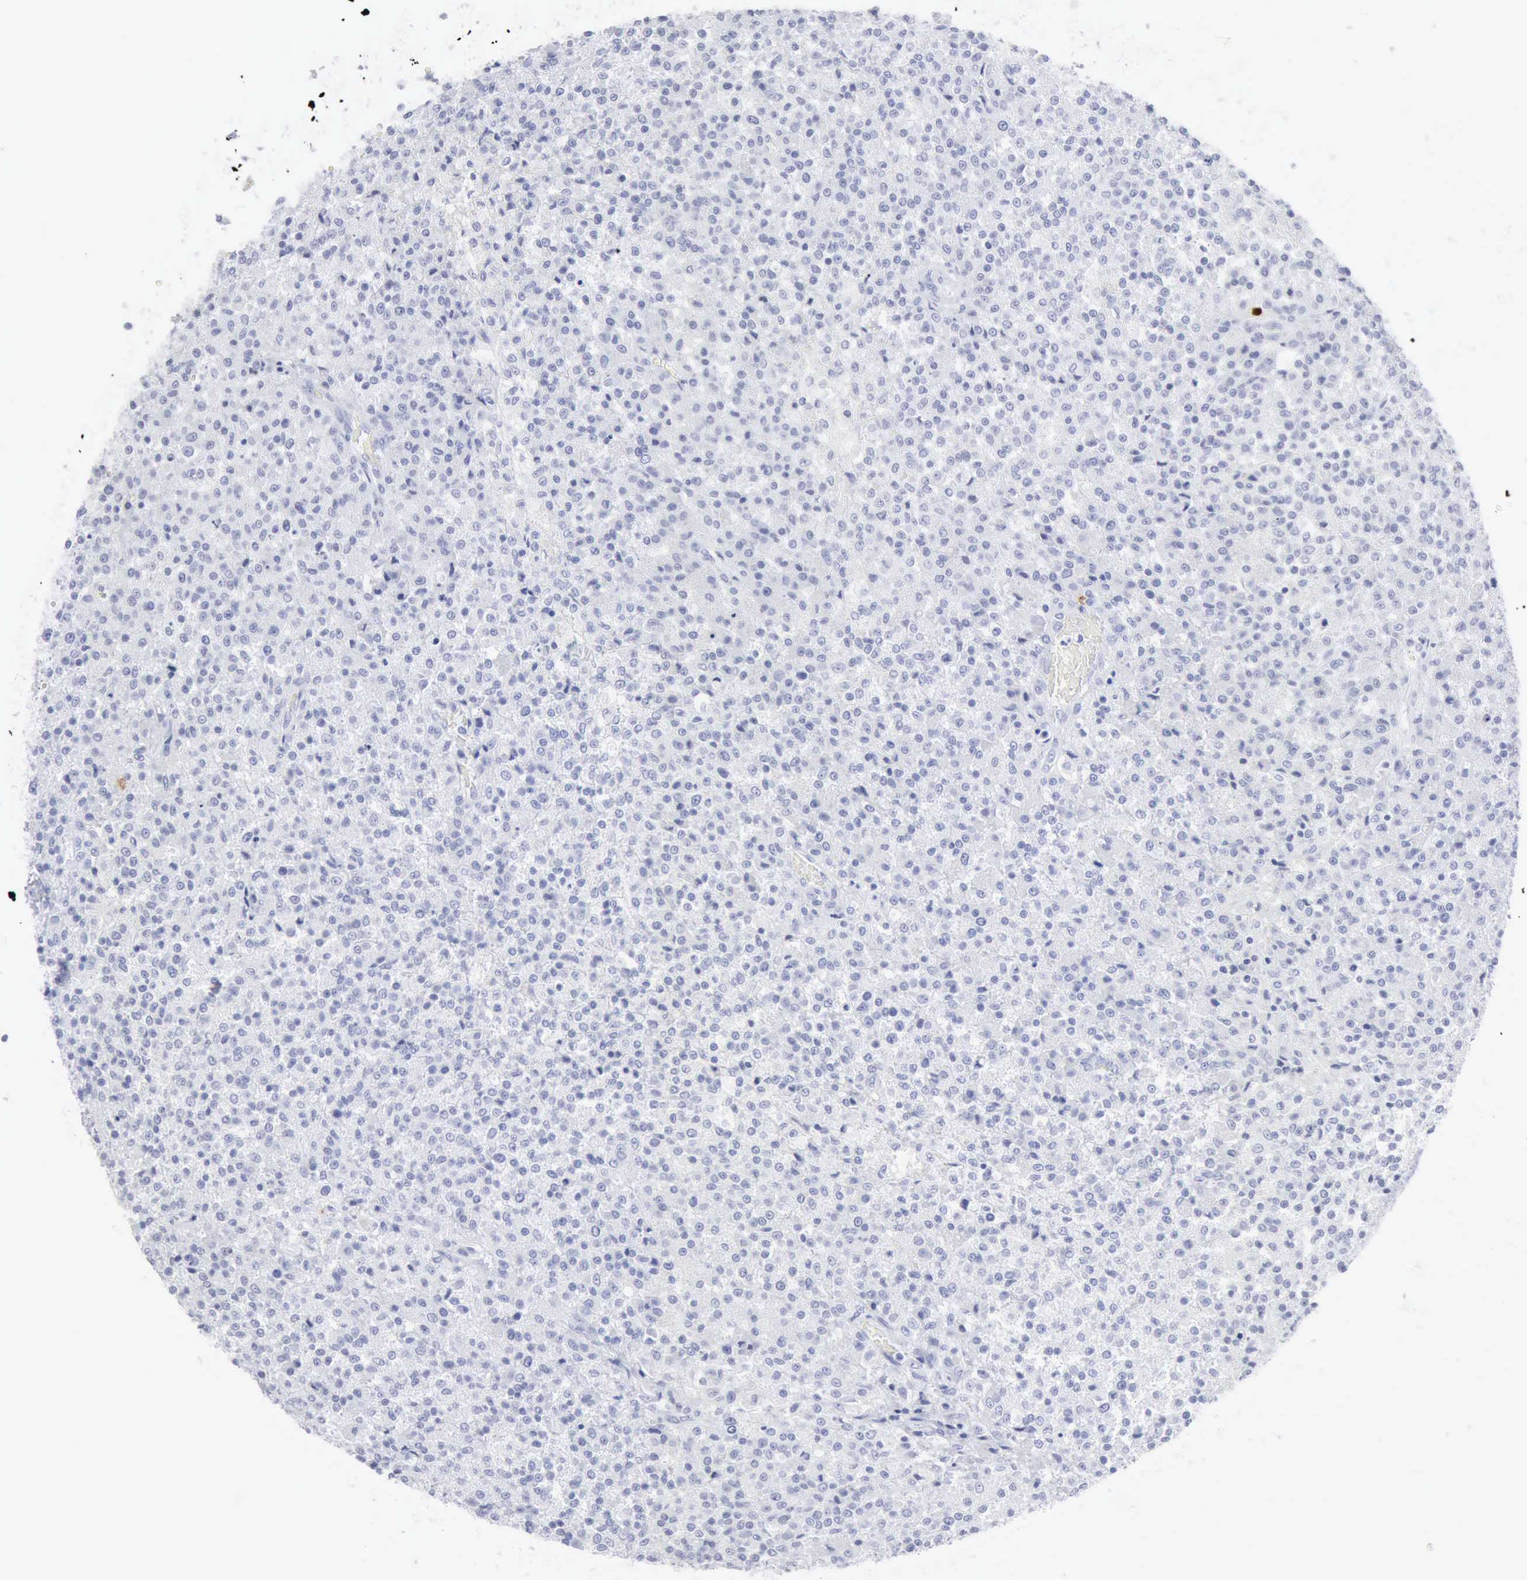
{"staining": {"intensity": "negative", "quantity": "none", "location": "none"}, "tissue": "testis cancer", "cell_type": "Tumor cells", "image_type": "cancer", "snomed": [{"axis": "morphology", "description": "Seminoma, NOS"}, {"axis": "topography", "description": "Testis"}], "caption": "Immunohistochemical staining of human testis cancer reveals no significant staining in tumor cells. (Brightfield microscopy of DAB (3,3'-diaminobenzidine) IHC at high magnification).", "gene": "CMA1", "patient": {"sex": "male", "age": 59}}